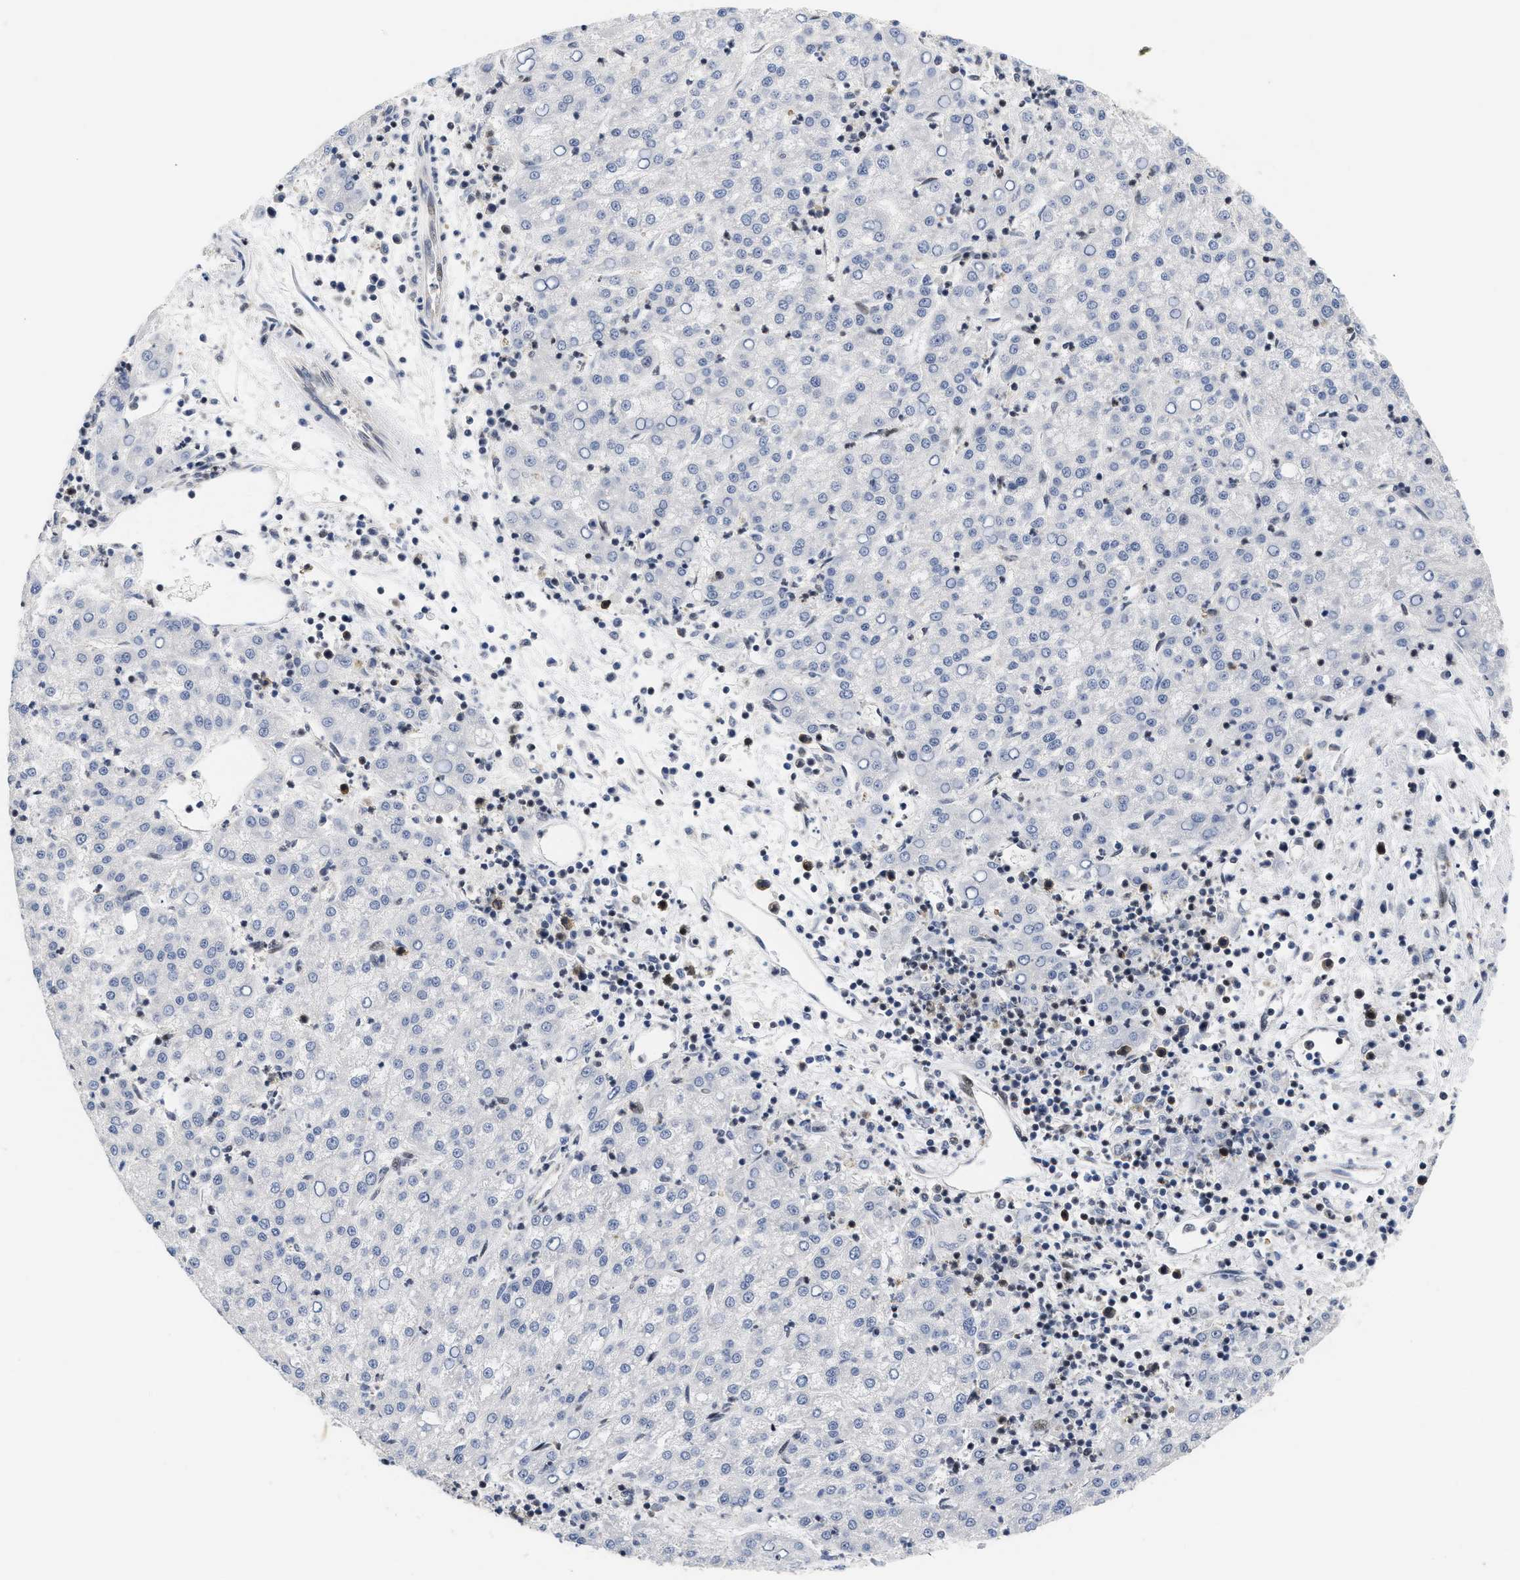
{"staining": {"intensity": "negative", "quantity": "none", "location": "none"}, "tissue": "liver cancer", "cell_type": "Tumor cells", "image_type": "cancer", "snomed": [{"axis": "morphology", "description": "Carcinoma, Hepatocellular, NOS"}, {"axis": "topography", "description": "Liver"}], "caption": "This is a photomicrograph of immunohistochemistry (IHC) staining of hepatocellular carcinoma (liver), which shows no positivity in tumor cells.", "gene": "HIF1A", "patient": {"sex": "female", "age": 58}}